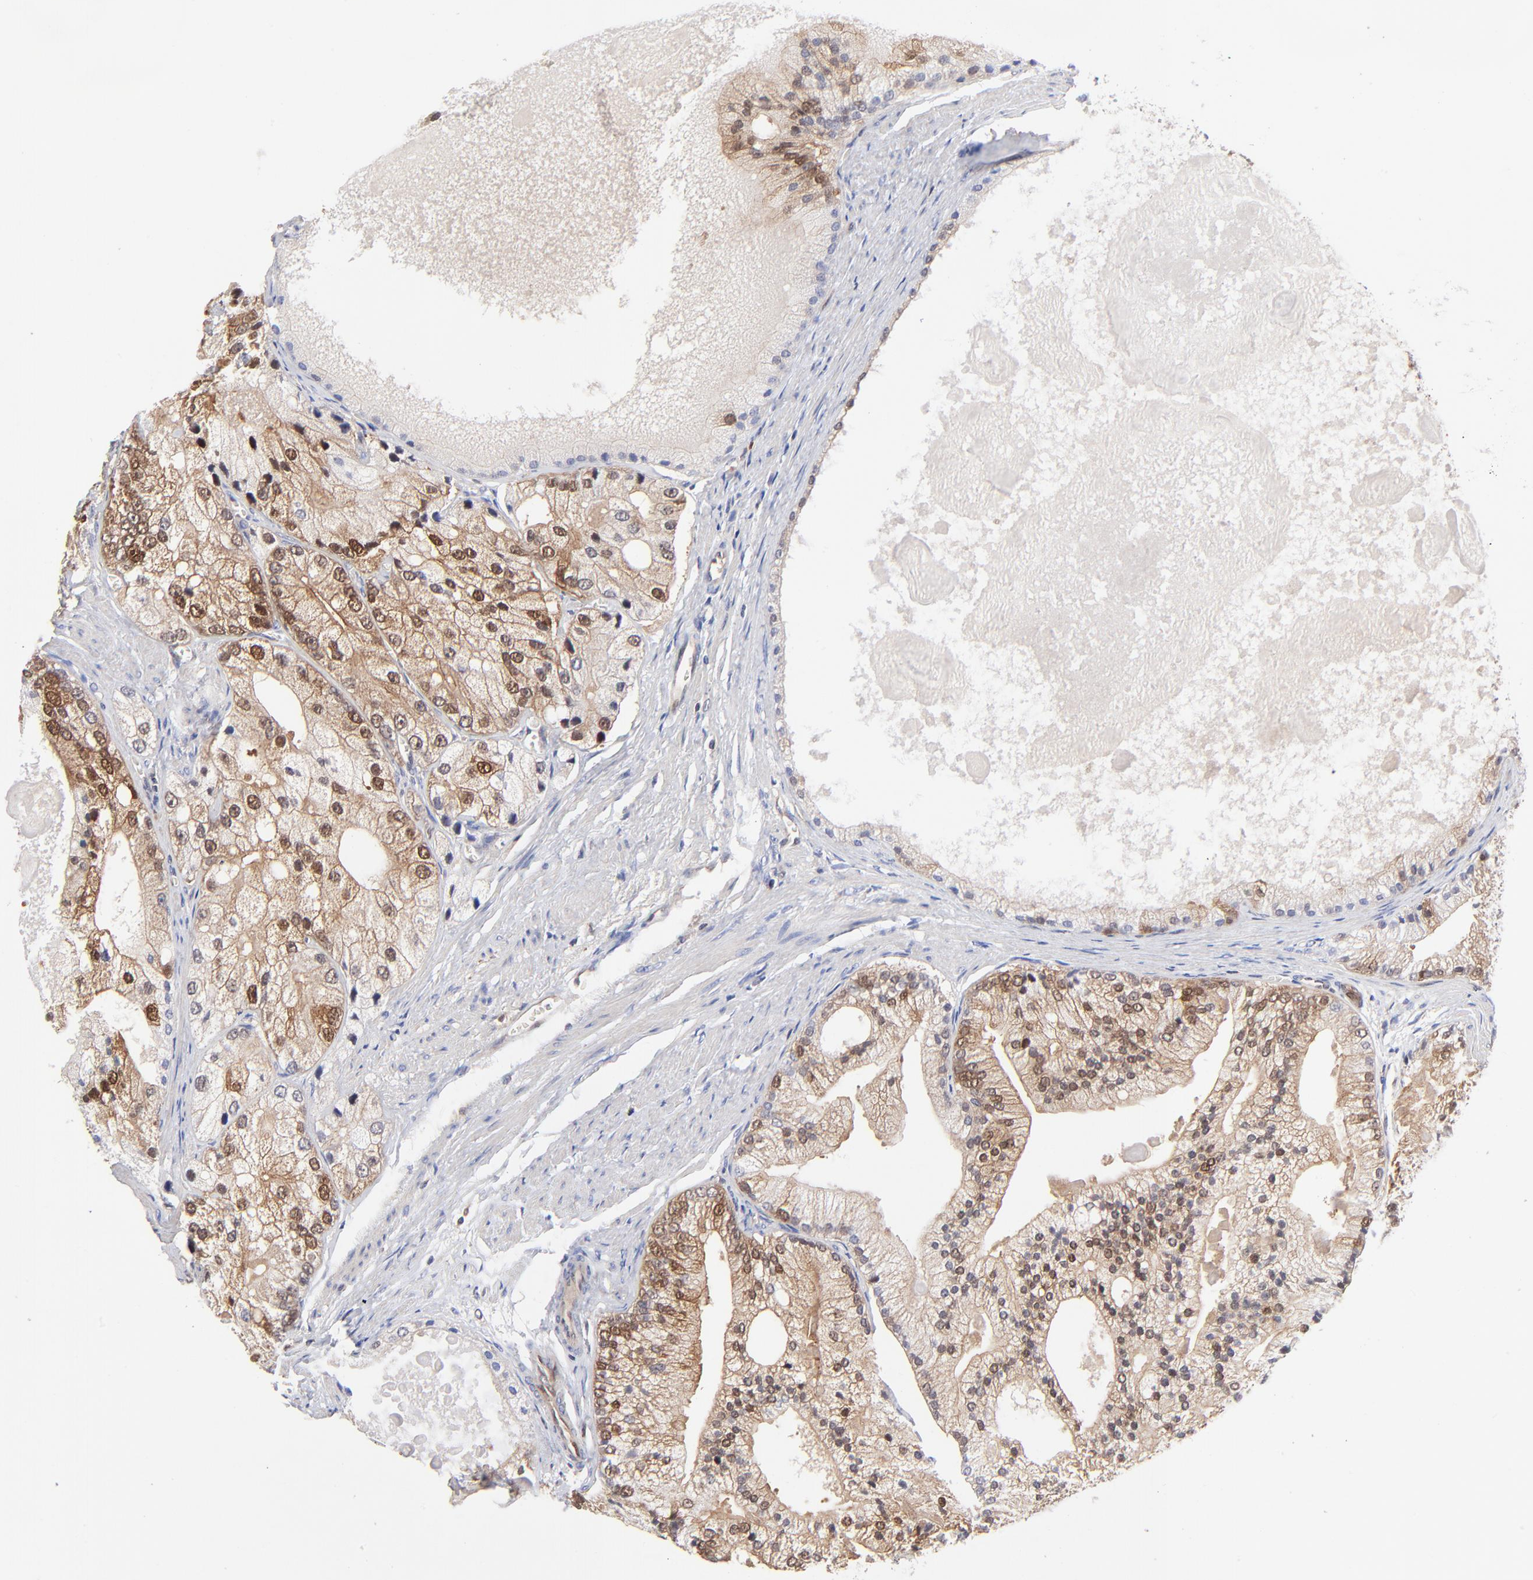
{"staining": {"intensity": "moderate", "quantity": "25%-75%", "location": "cytoplasmic/membranous,nuclear"}, "tissue": "prostate cancer", "cell_type": "Tumor cells", "image_type": "cancer", "snomed": [{"axis": "morphology", "description": "Adenocarcinoma, Low grade"}, {"axis": "topography", "description": "Prostate"}], "caption": "The image displays immunohistochemical staining of prostate cancer (low-grade adenocarcinoma). There is moderate cytoplasmic/membranous and nuclear staining is present in approximately 25%-75% of tumor cells.", "gene": "DCTPP1", "patient": {"sex": "male", "age": 69}}